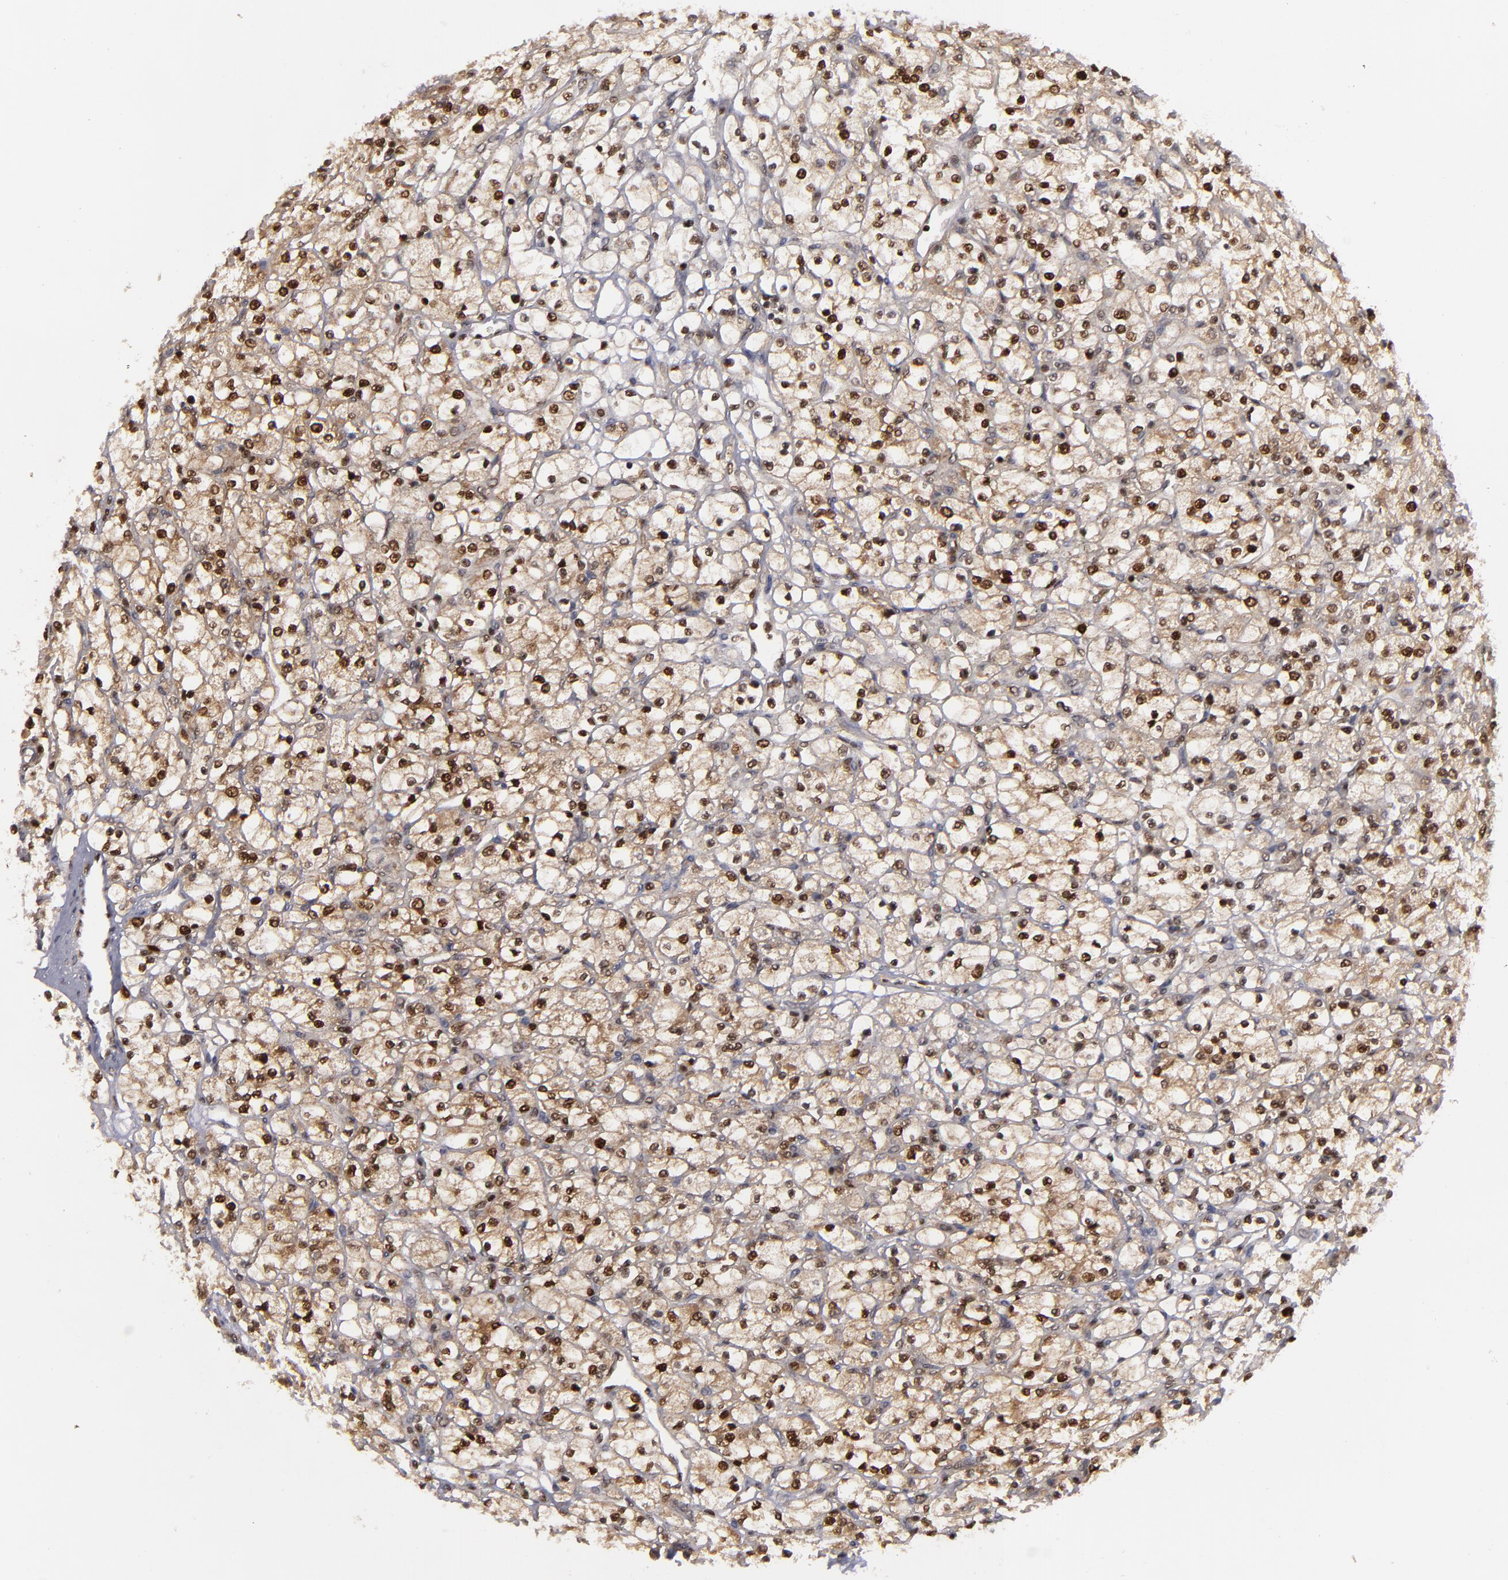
{"staining": {"intensity": "moderate", "quantity": ">75%", "location": "cytoplasmic/membranous,nuclear"}, "tissue": "renal cancer", "cell_type": "Tumor cells", "image_type": "cancer", "snomed": [{"axis": "morphology", "description": "Adenocarcinoma, NOS"}, {"axis": "topography", "description": "Kidney"}], "caption": "Human renal cancer stained with a protein marker reveals moderate staining in tumor cells.", "gene": "GSR", "patient": {"sex": "female", "age": 83}}